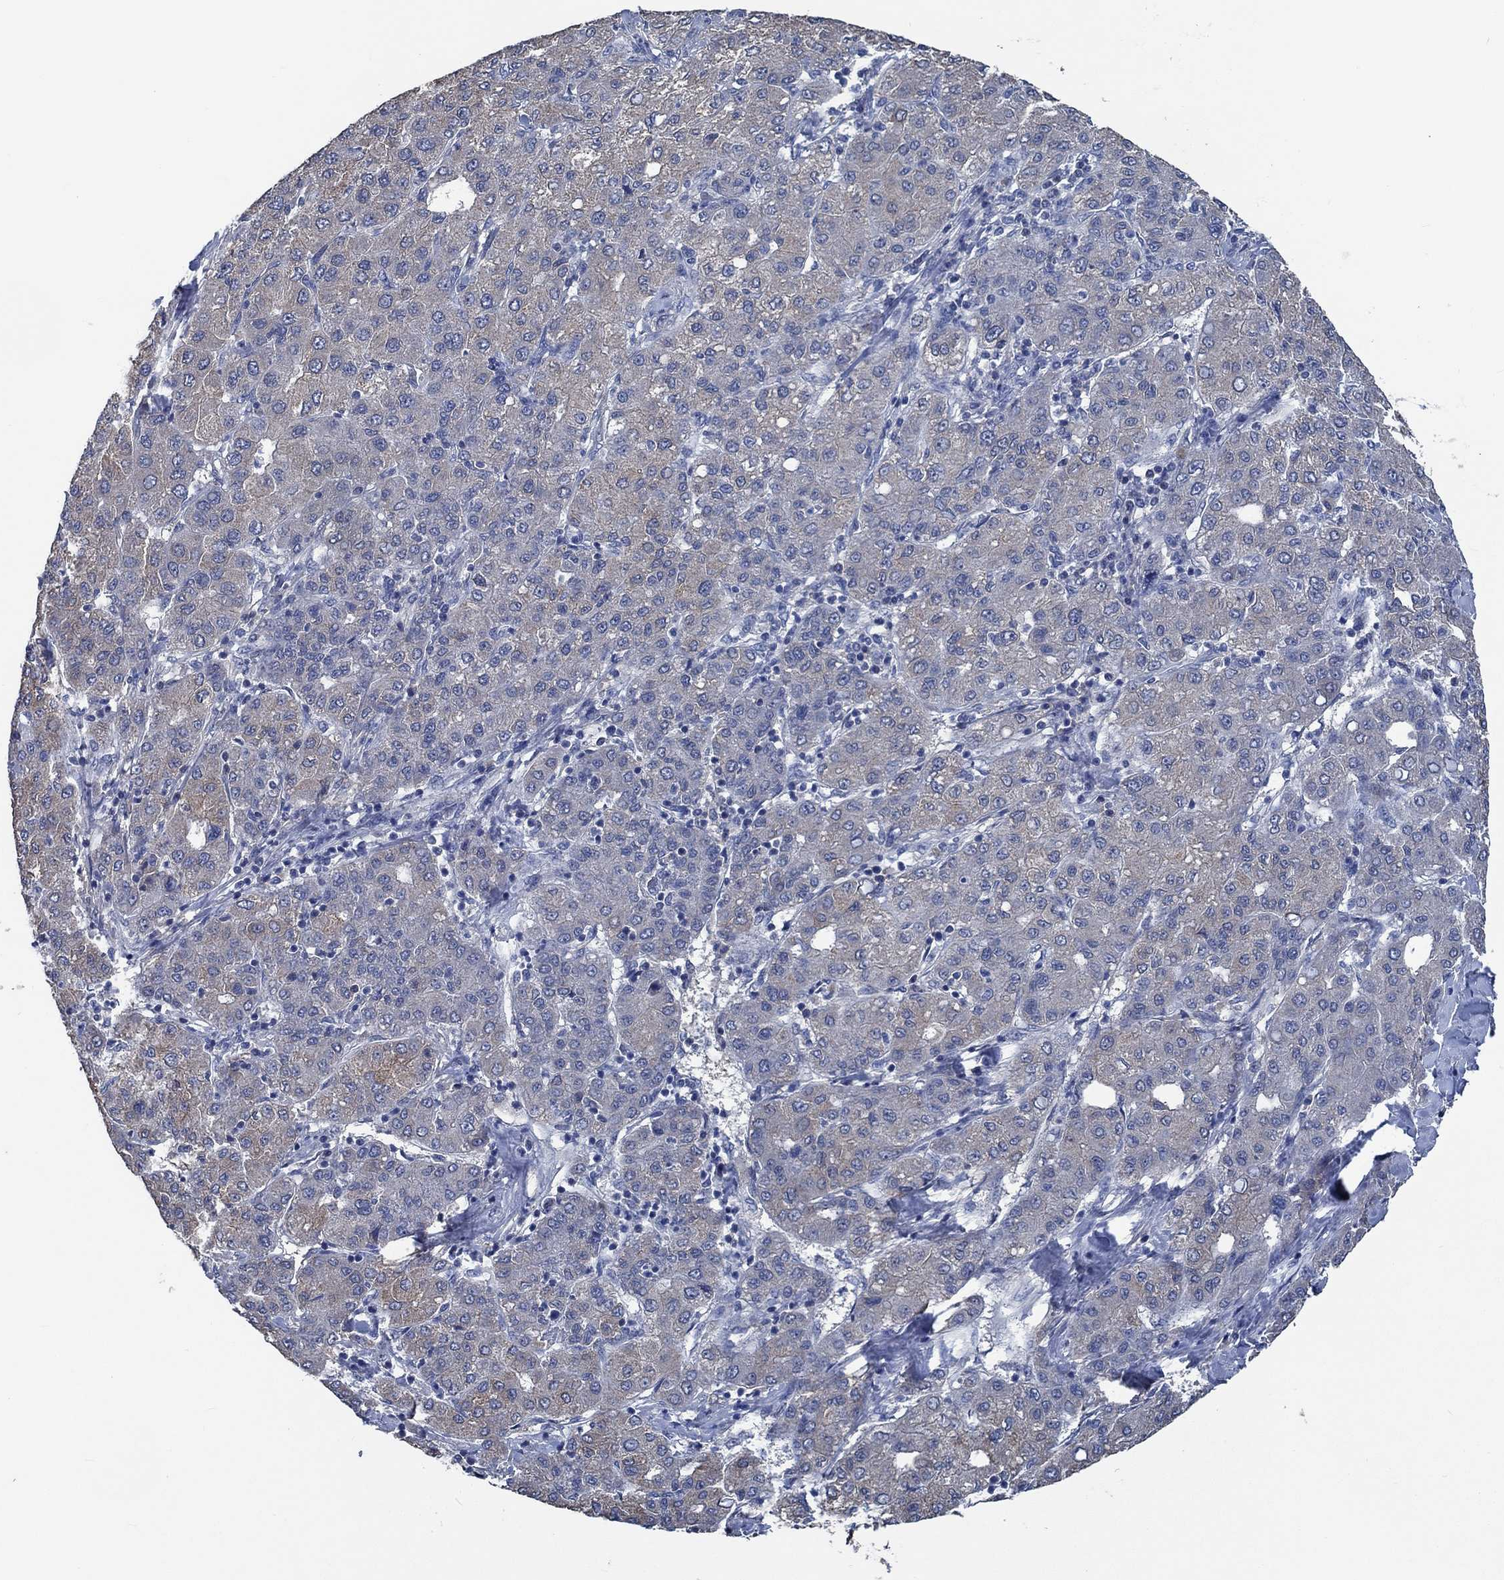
{"staining": {"intensity": "weak", "quantity": "25%-75%", "location": "cytoplasmic/membranous"}, "tissue": "liver cancer", "cell_type": "Tumor cells", "image_type": "cancer", "snomed": [{"axis": "morphology", "description": "Carcinoma, Hepatocellular, NOS"}, {"axis": "topography", "description": "Liver"}], "caption": "Immunohistochemical staining of liver cancer (hepatocellular carcinoma) displays low levels of weak cytoplasmic/membranous protein staining in about 25%-75% of tumor cells. (brown staining indicates protein expression, while blue staining denotes nuclei).", "gene": "OBSCN", "patient": {"sex": "male", "age": 65}}